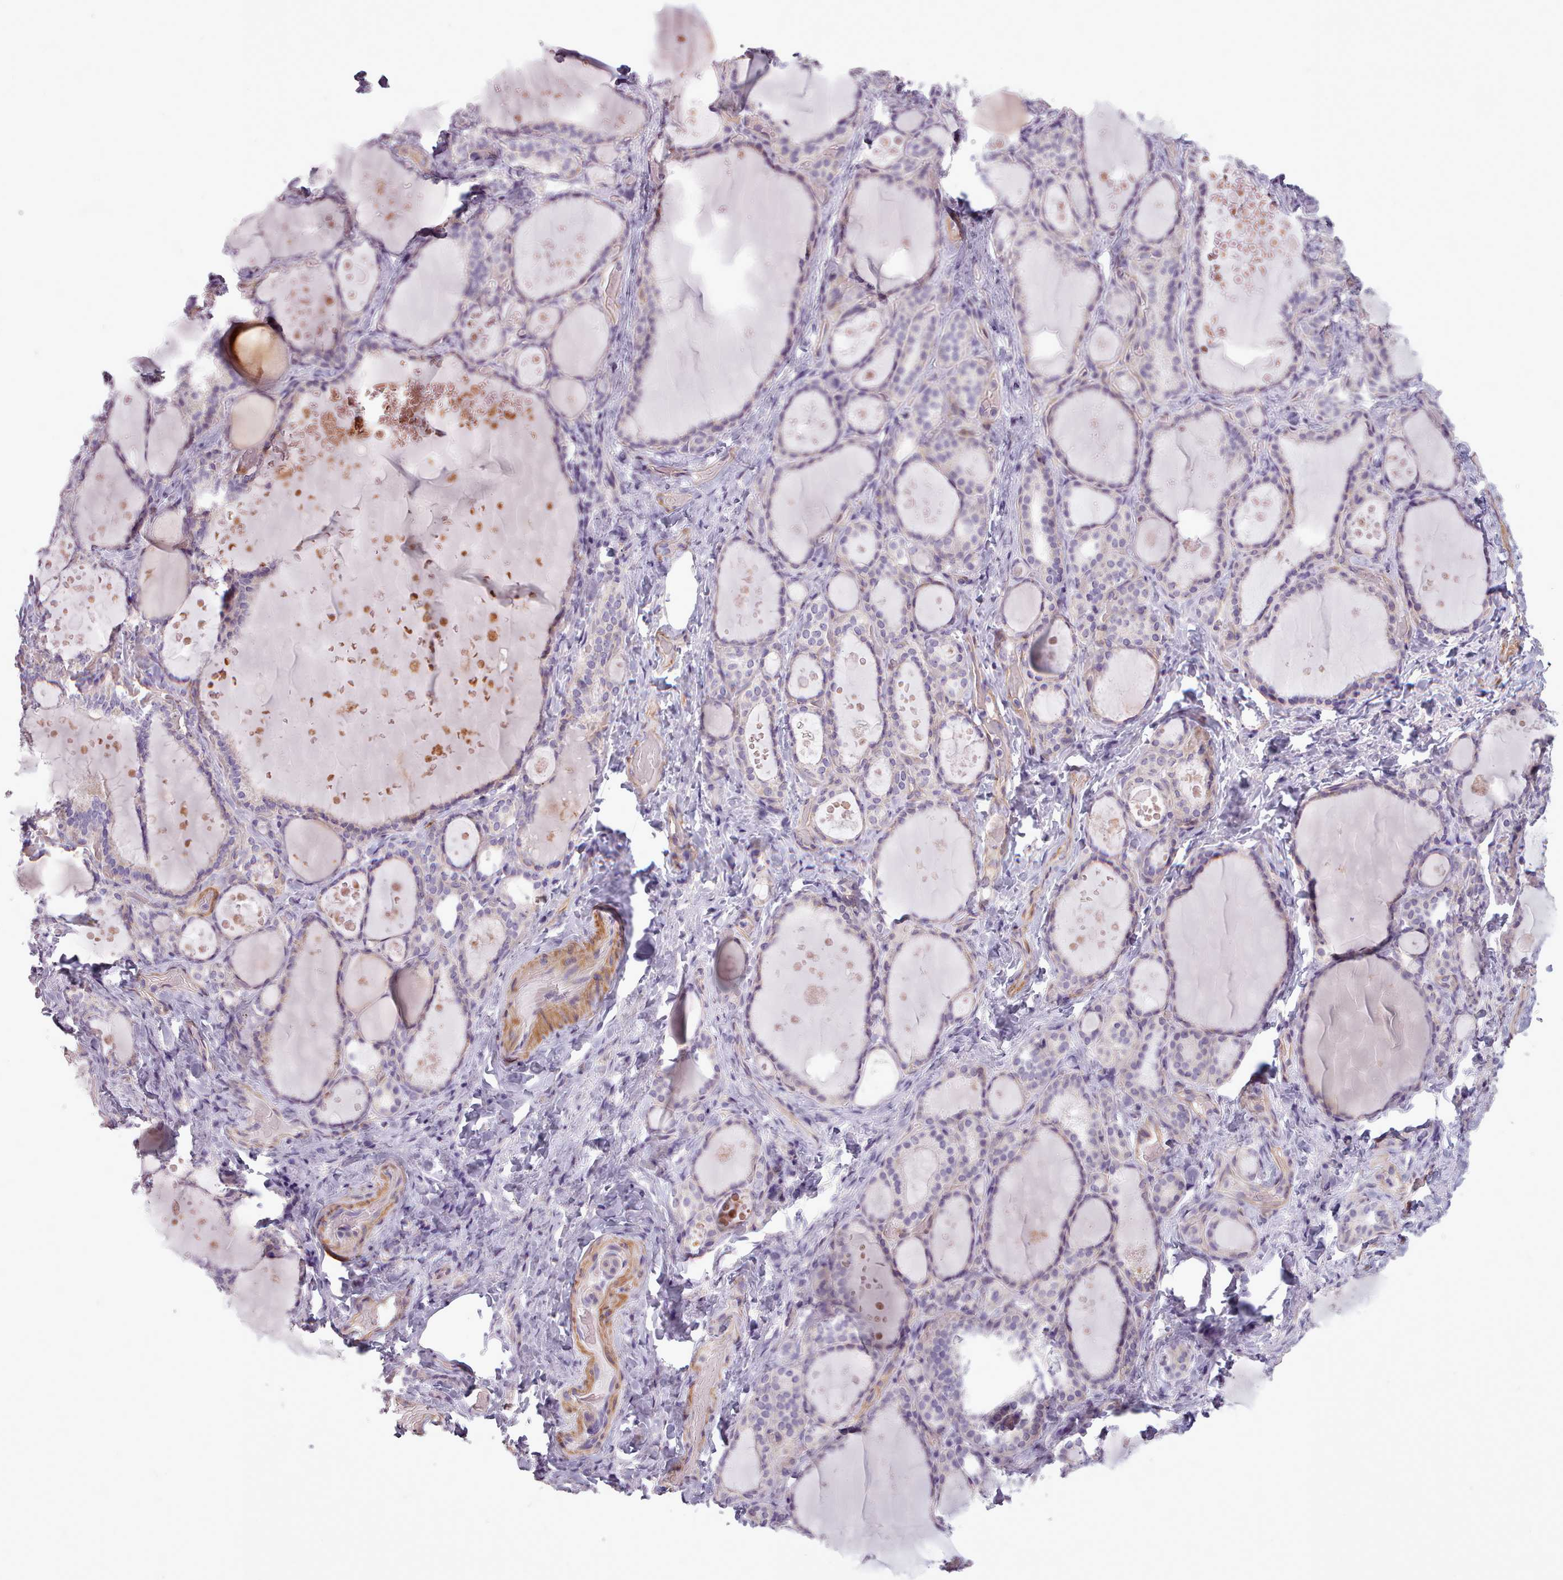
{"staining": {"intensity": "weak", "quantity": "<25%", "location": "cytoplasmic/membranous"}, "tissue": "thyroid gland", "cell_type": "Glandular cells", "image_type": "normal", "snomed": [{"axis": "morphology", "description": "Normal tissue, NOS"}, {"axis": "topography", "description": "Thyroid gland"}], "caption": "Immunohistochemistry of benign thyroid gland exhibits no staining in glandular cells.", "gene": "AVL9", "patient": {"sex": "female", "age": 46}}